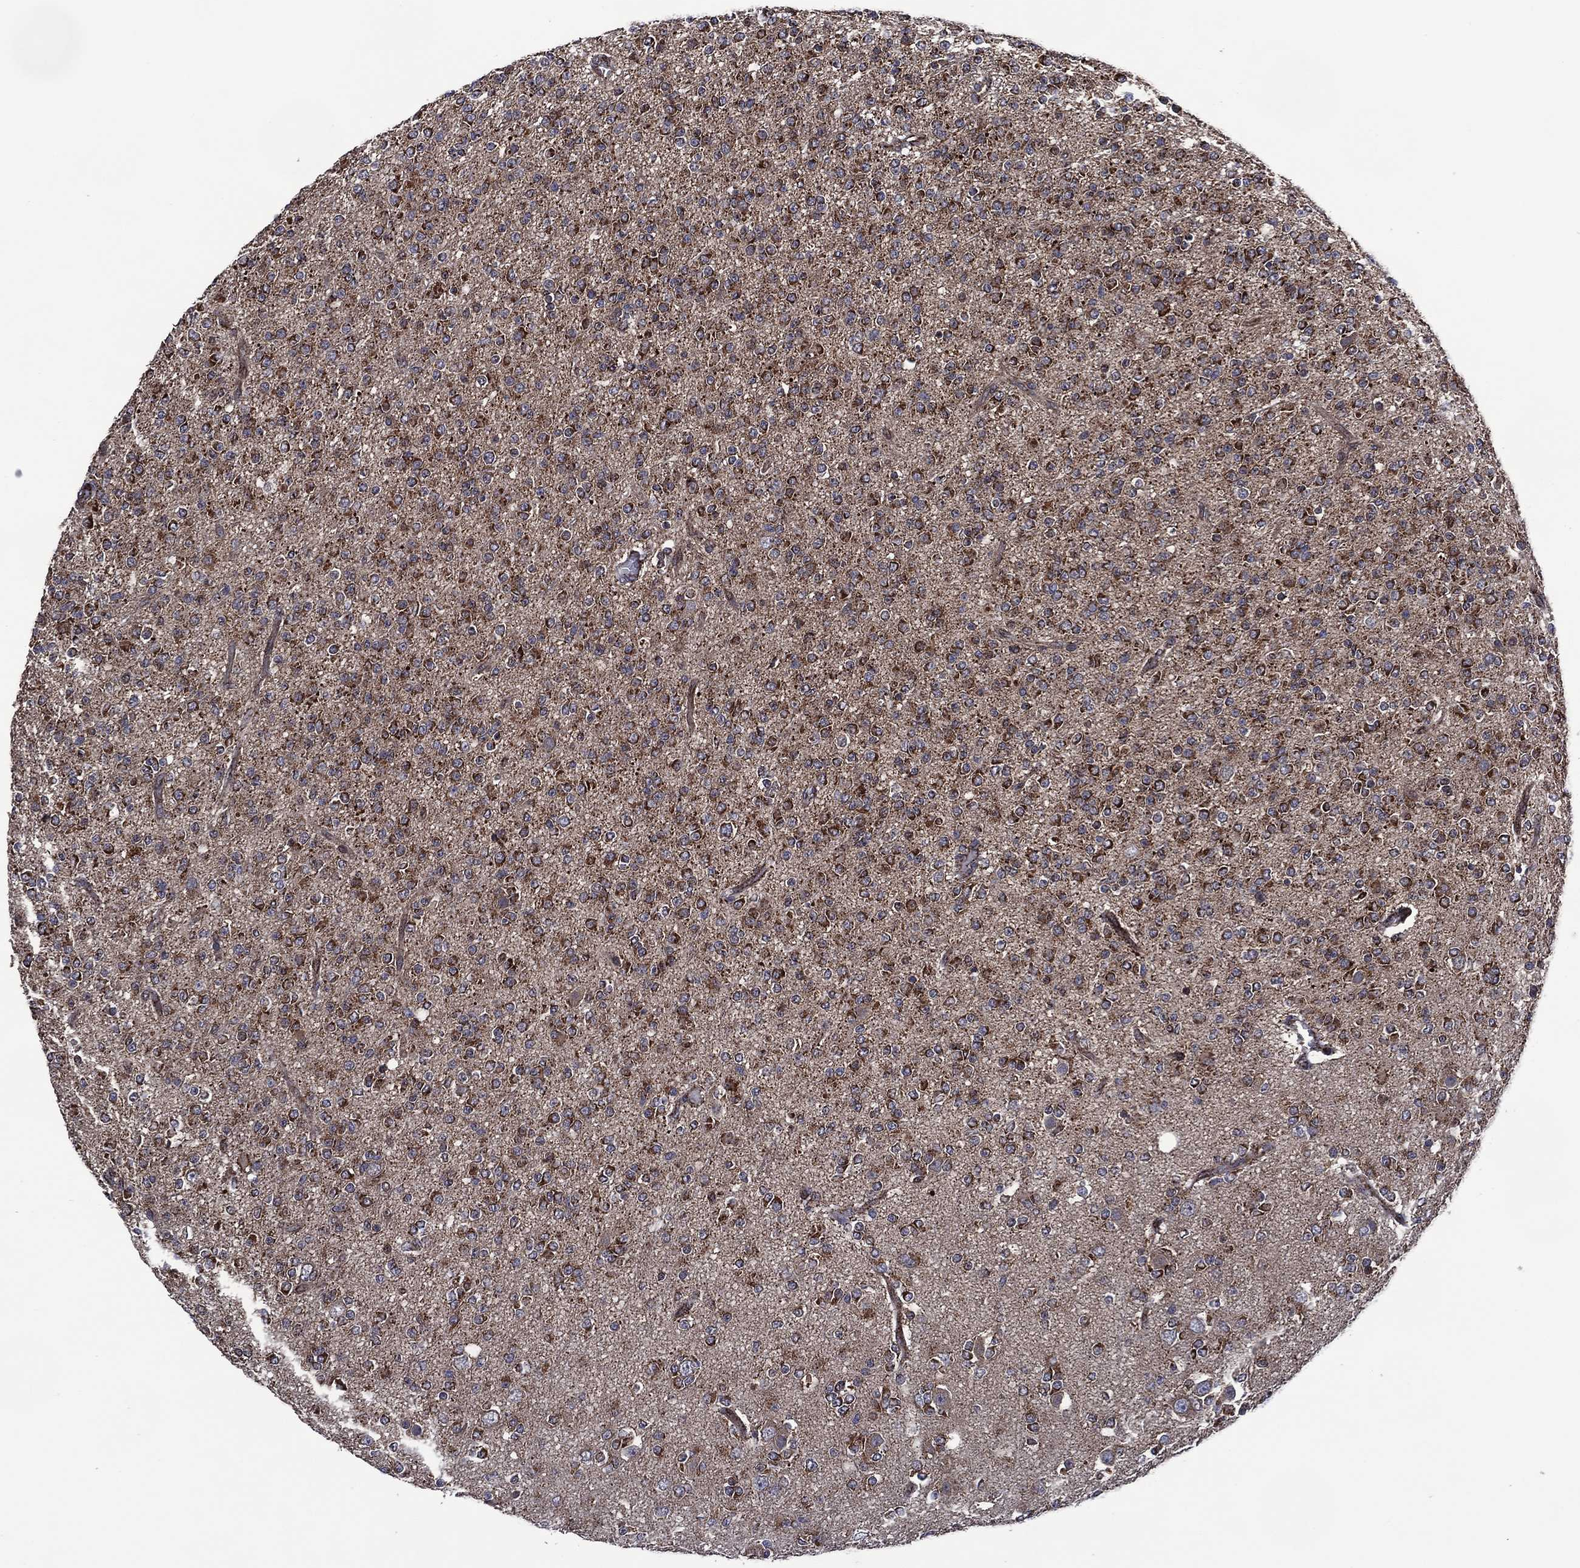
{"staining": {"intensity": "strong", "quantity": ">75%", "location": "cytoplasmic/membranous"}, "tissue": "glioma", "cell_type": "Tumor cells", "image_type": "cancer", "snomed": [{"axis": "morphology", "description": "Glioma, malignant, Low grade"}, {"axis": "topography", "description": "Brain"}], "caption": "Protein staining of glioma tissue shows strong cytoplasmic/membranous expression in approximately >75% of tumor cells.", "gene": "HTD2", "patient": {"sex": "male", "age": 27}}